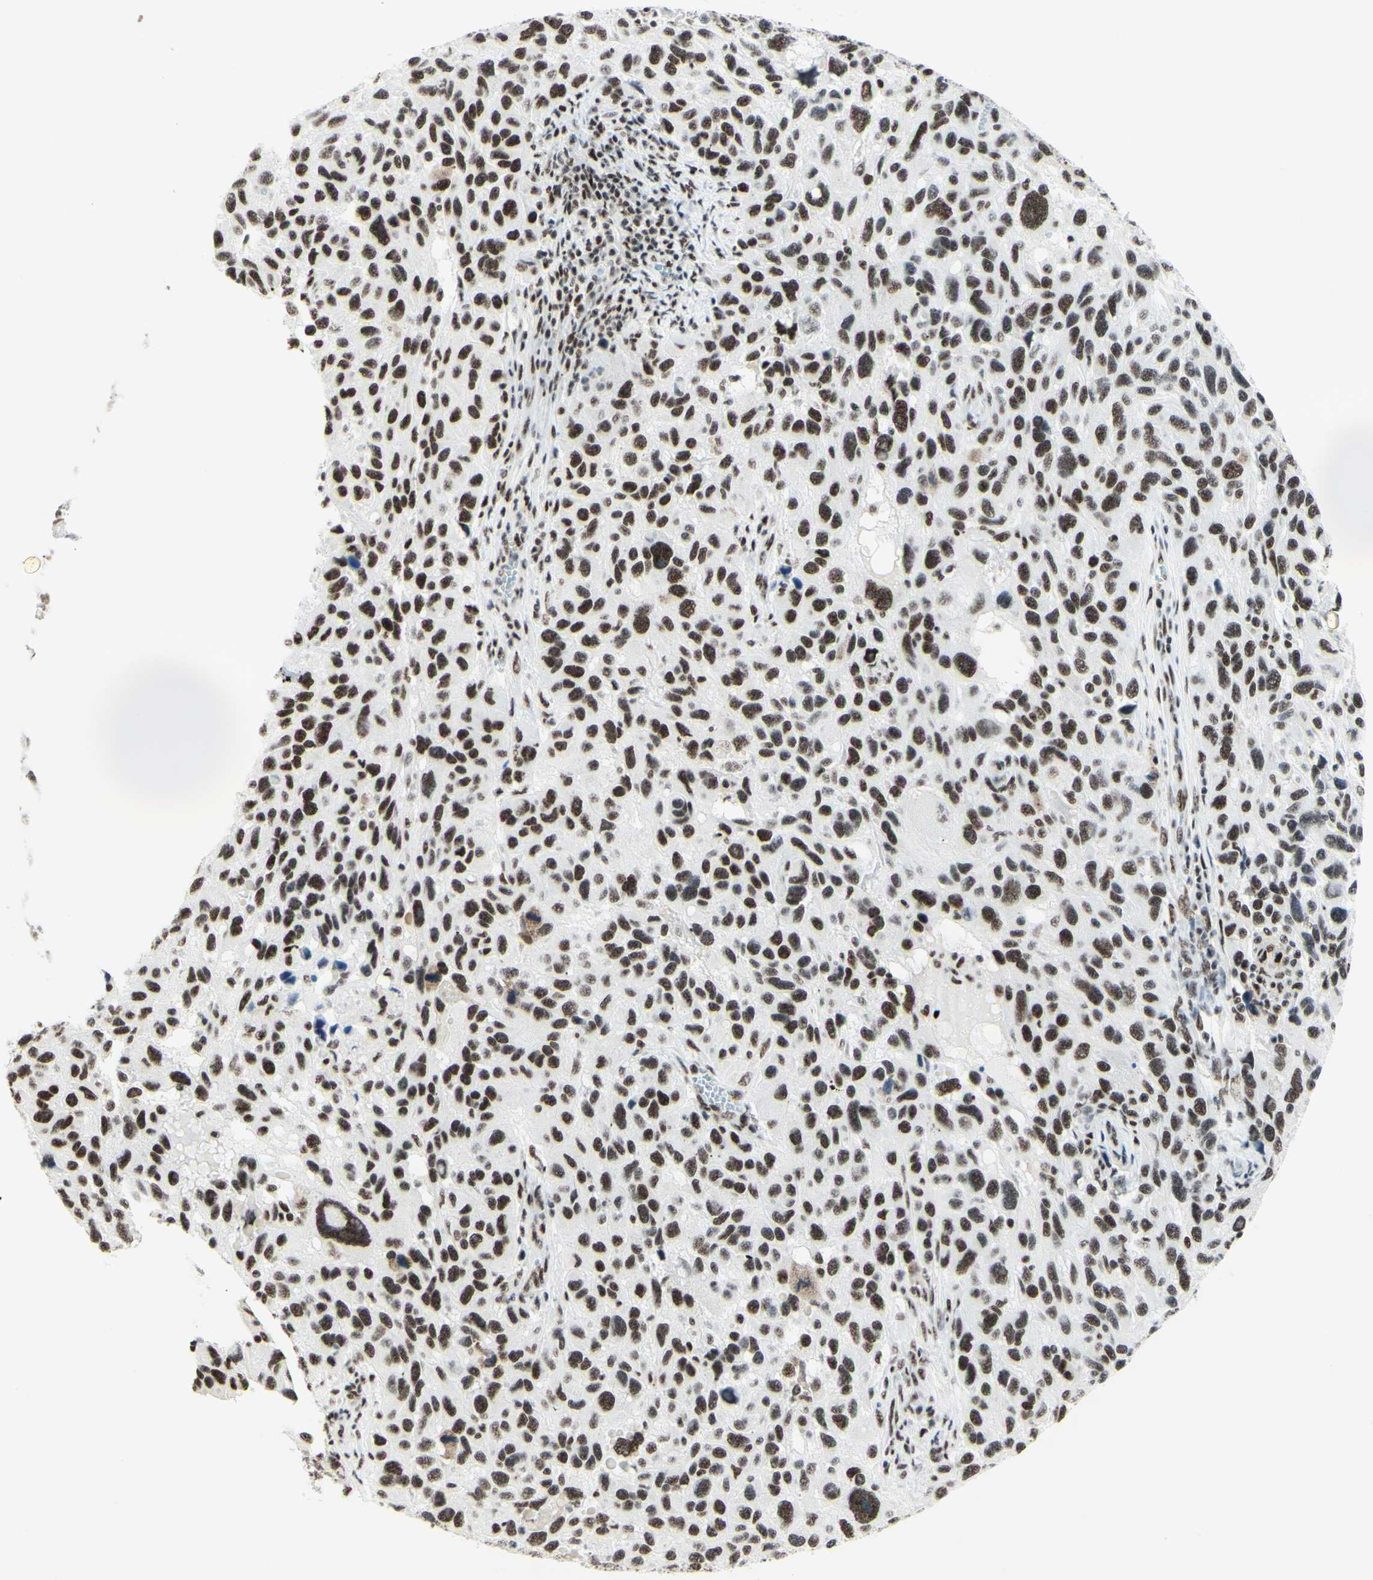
{"staining": {"intensity": "moderate", "quantity": "25%-75%", "location": "nuclear"}, "tissue": "melanoma", "cell_type": "Tumor cells", "image_type": "cancer", "snomed": [{"axis": "morphology", "description": "Malignant melanoma, NOS"}, {"axis": "topography", "description": "Skin"}], "caption": "Protein expression analysis of melanoma exhibits moderate nuclear positivity in approximately 25%-75% of tumor cells.", "gene": "WTAP", "patient": {"sex": "male", "age": 53}}